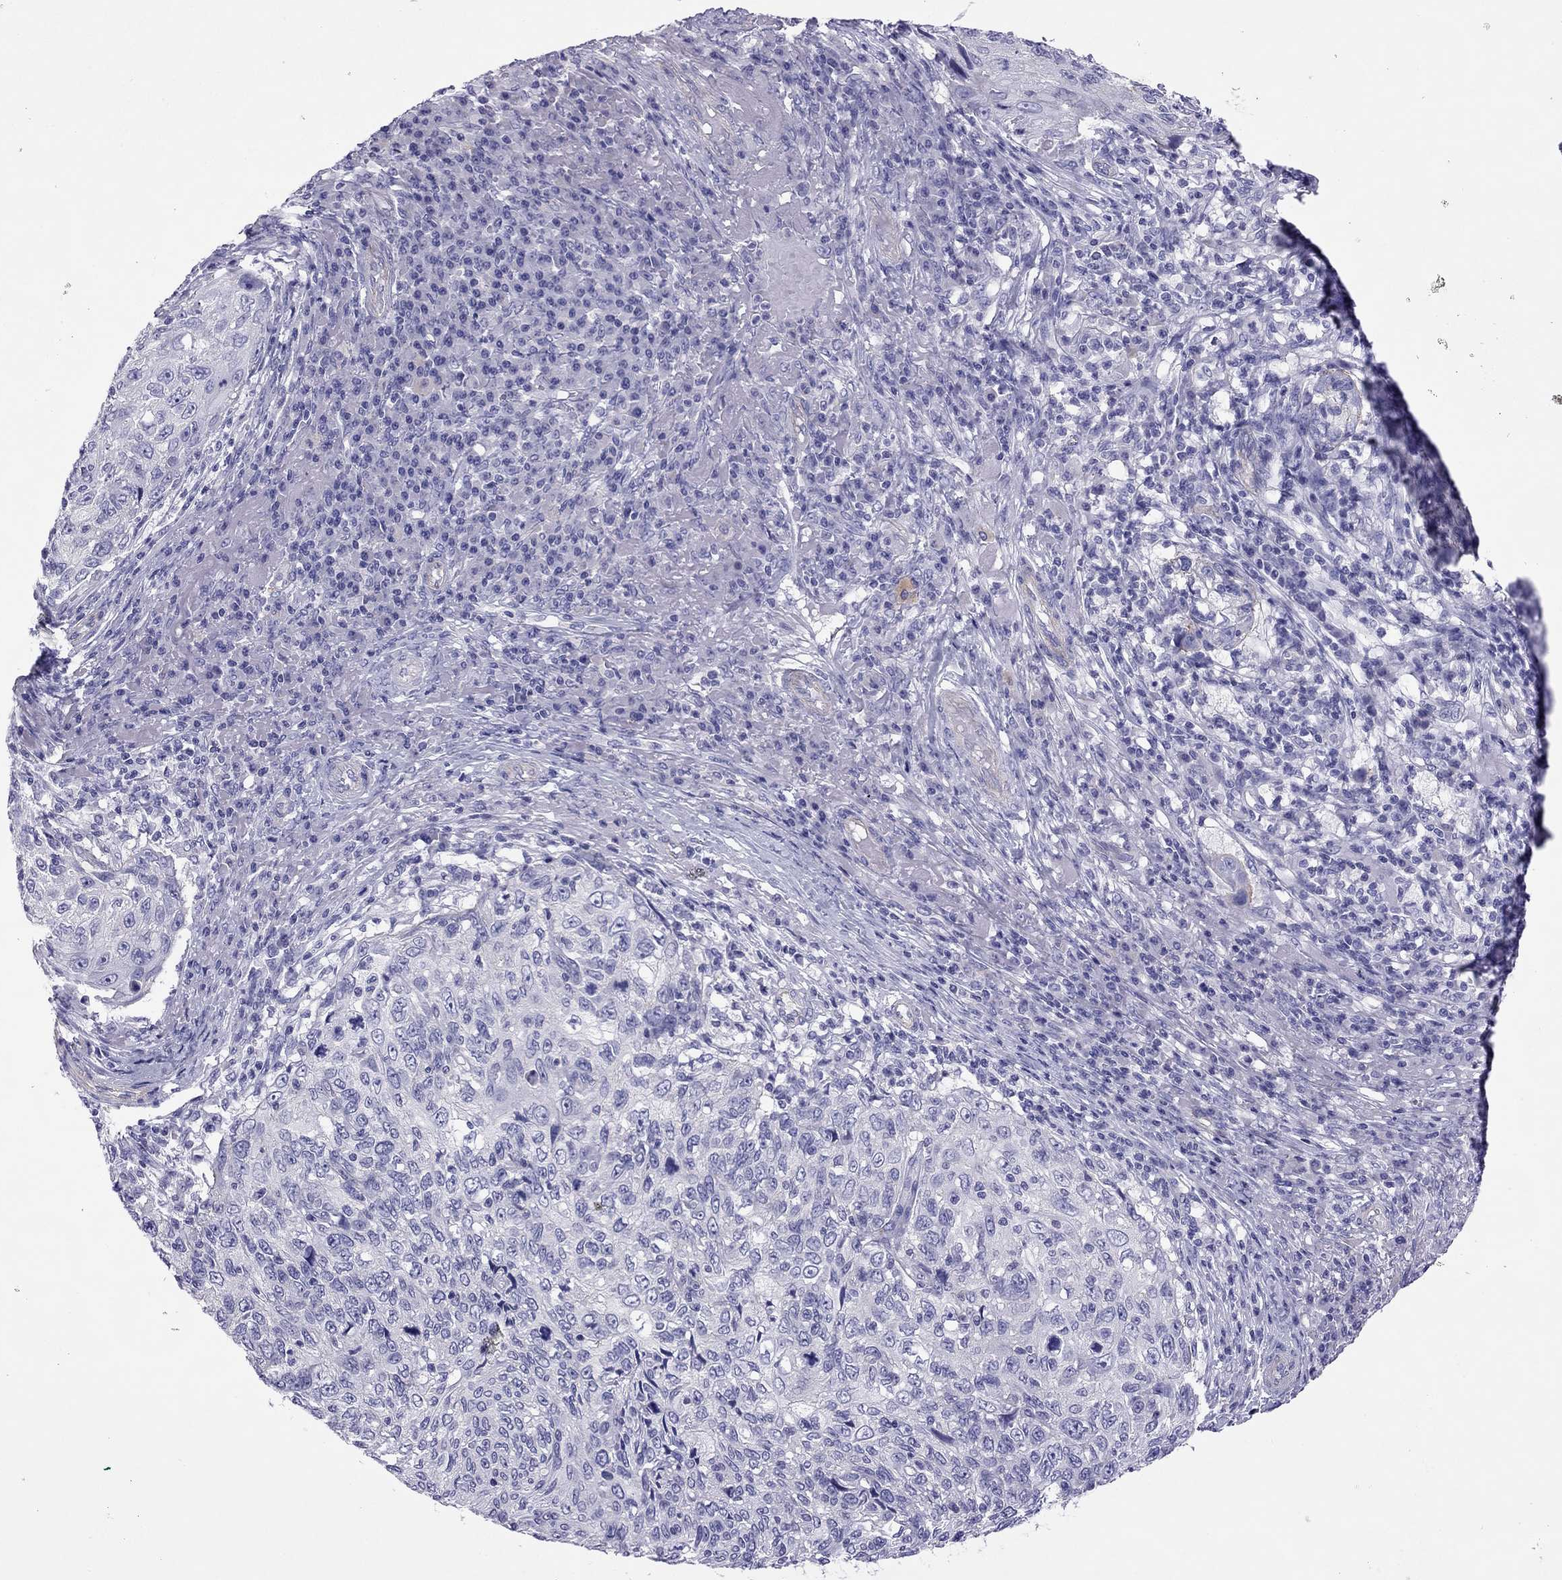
{"staining": {"intensity": "negative", "quantity": "none", "location": "none"}, "tissue": "skin cancer", "cell_type": "Tumor cells", "image_type": "cancer", "snomed": [{"axis": "morphology", "description": "Squamous cell carcinoma, NOS"}, {"axis": "topography", "description": "Skin"}], "caption": "The immunohistochemistry photomicrograph has no significant expression in tumor cells of squamous cell carcinoma (skin) tissue.", "gene": "MYL11", "patient": {"sex": "male", "age": 92}}